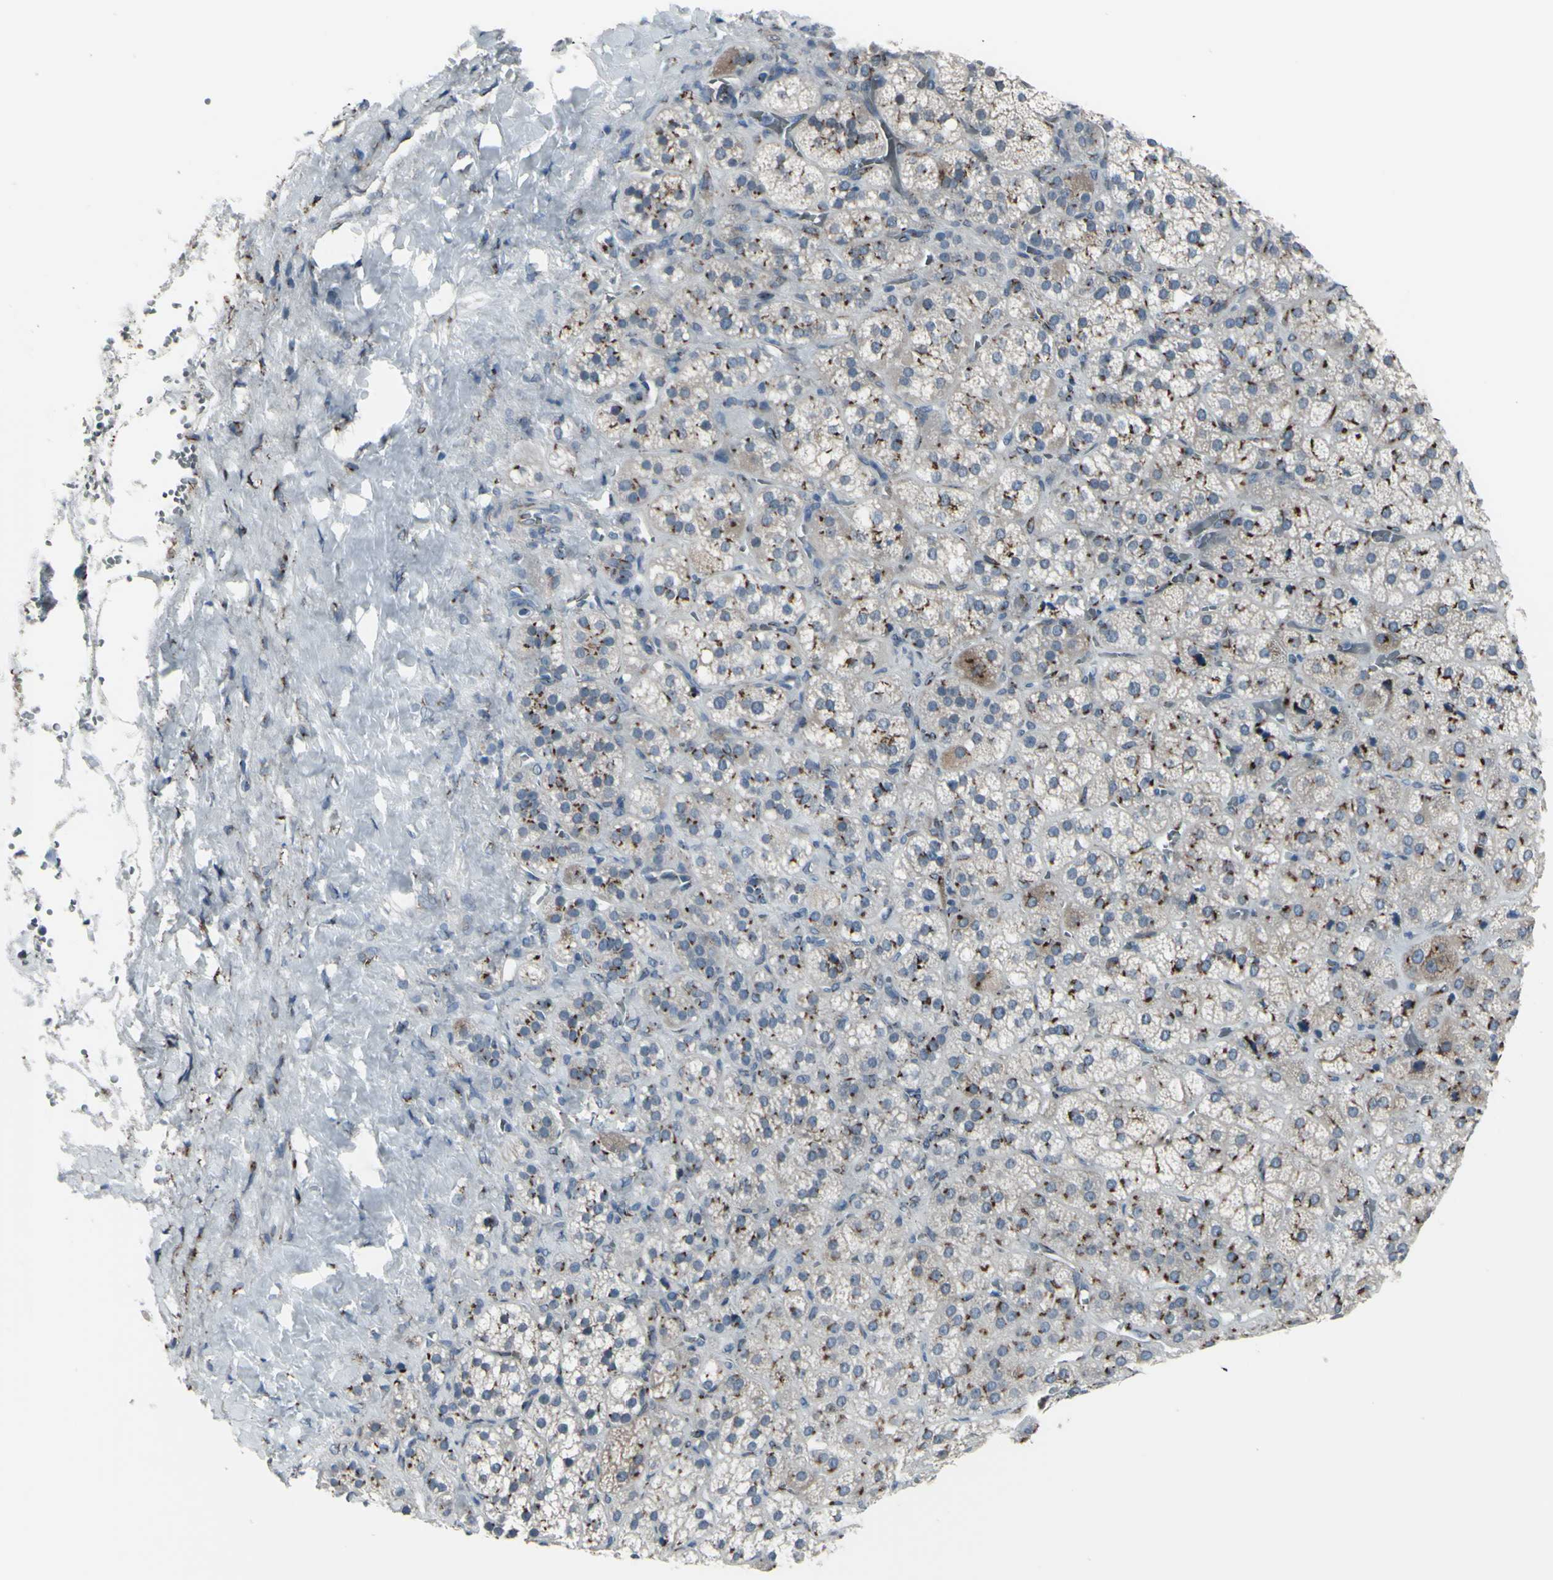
{"staining": {"intensity": "strong", "quantity": "25%-75%", "location": "cytoplasmic/membranous"}, "tissue": "adrenal gland", "cell_type": "Glandular cells", "image_type": "normal", "snomed": [{"axis": "morphology", "description": "Normal tissue, NOS"}, {"axis": "topography", "description": "Adrenal gland"}], "caption": "Immunohistochemical staining of unremarkable adrenal gland reveals high levels of strong cytoplasmic/membranous positivity in about 25%-75% of glandular cells.", "gene": "GLG1", "patient": {"sex": "female", "age": 71}}